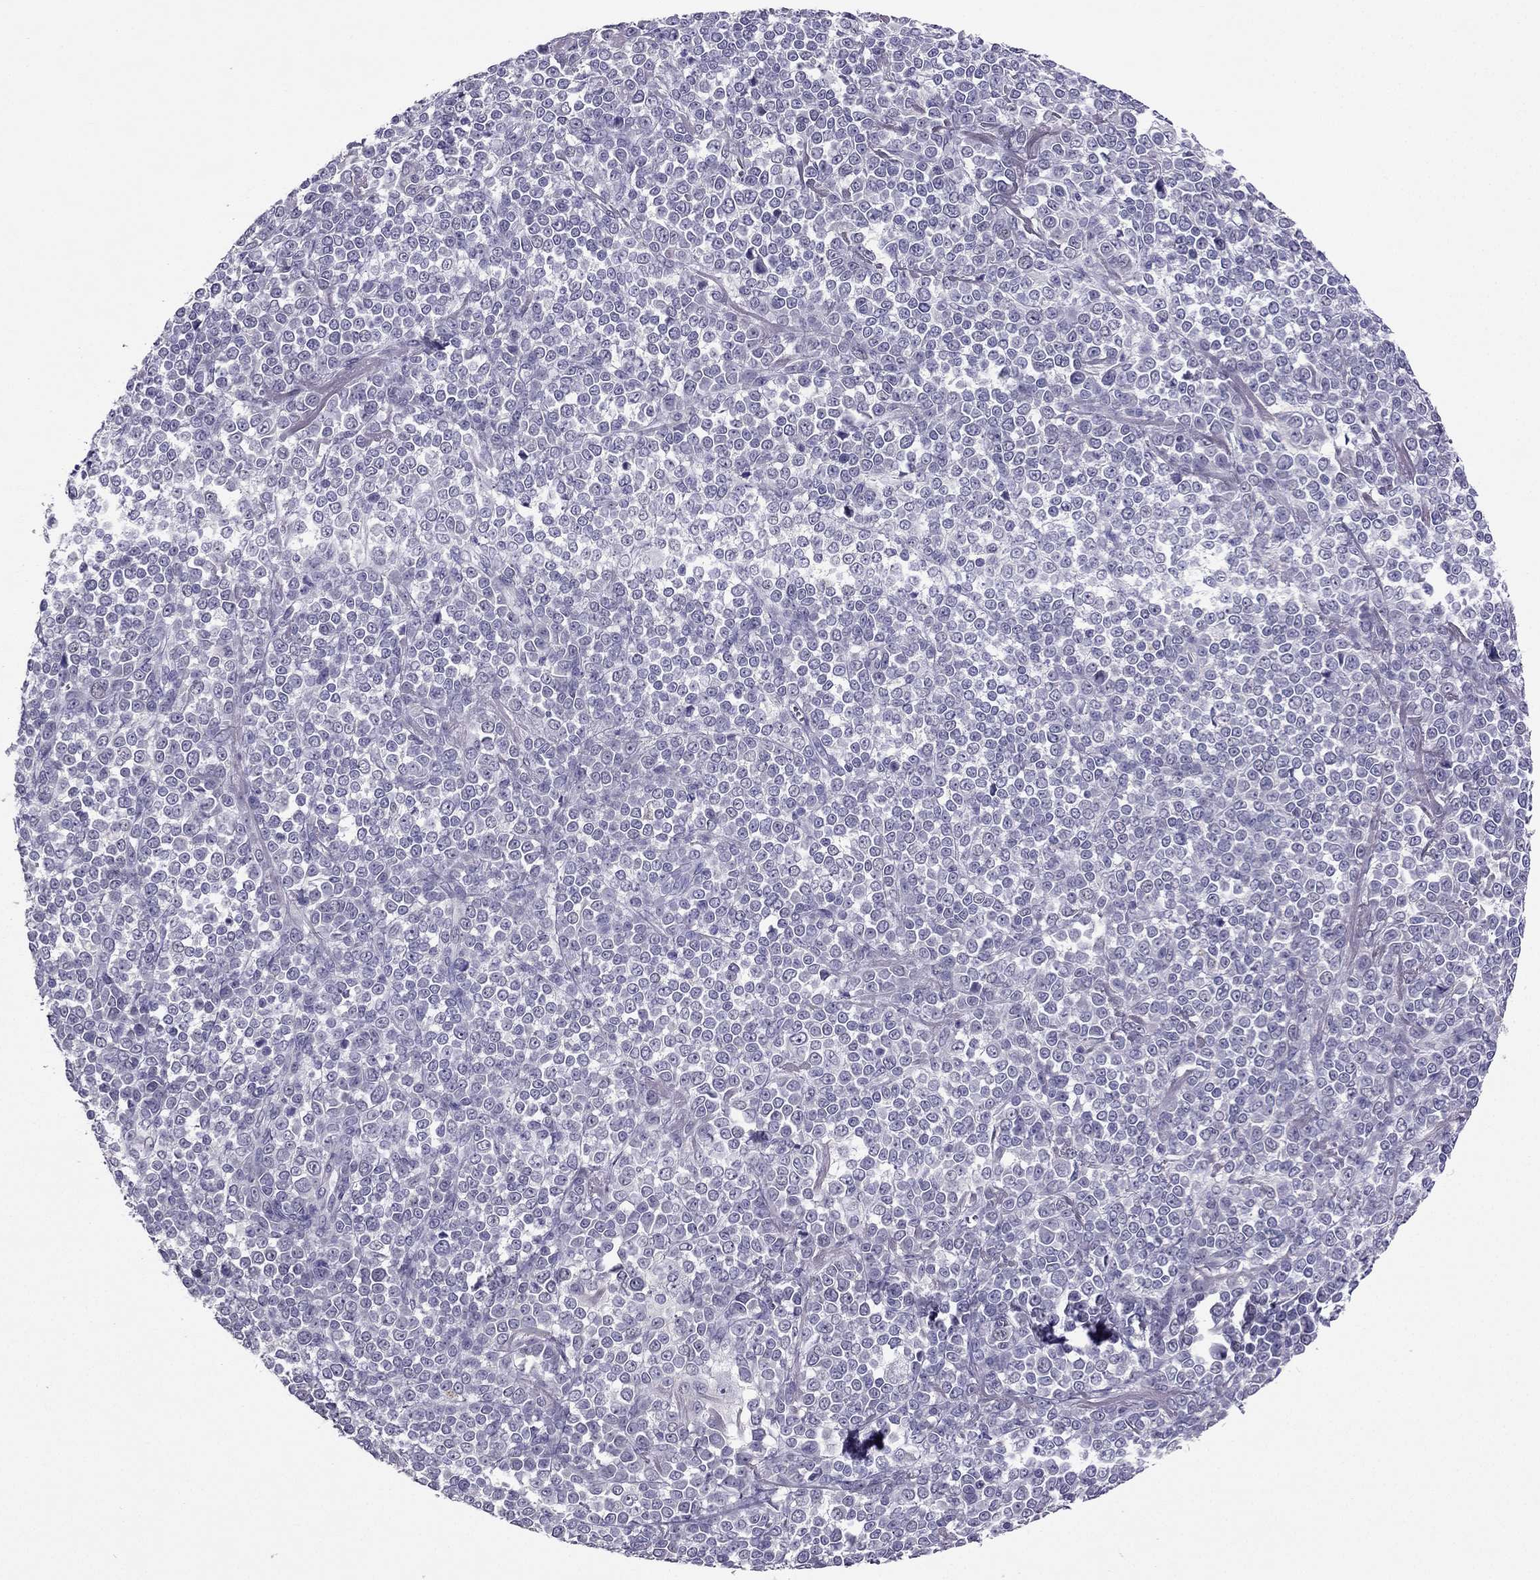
{"staining": {"intensity": "negative", "quantity": "none", "location": "none"}, "tissue": "melanoma", "cell_type": "Tumor cells", "image_type": "cancer", "snomed": [{"axis": "morphology", "description": "Malignant melanoma, NOS"}, {"axis": "topography", "description": "Skin"}], "caption": "The immunohistochemistry histopathology image has no significant staining in tumor cells of melanoma tissue.", "gene": "RHO", "patient": {"sex": "female", "age": 95}}